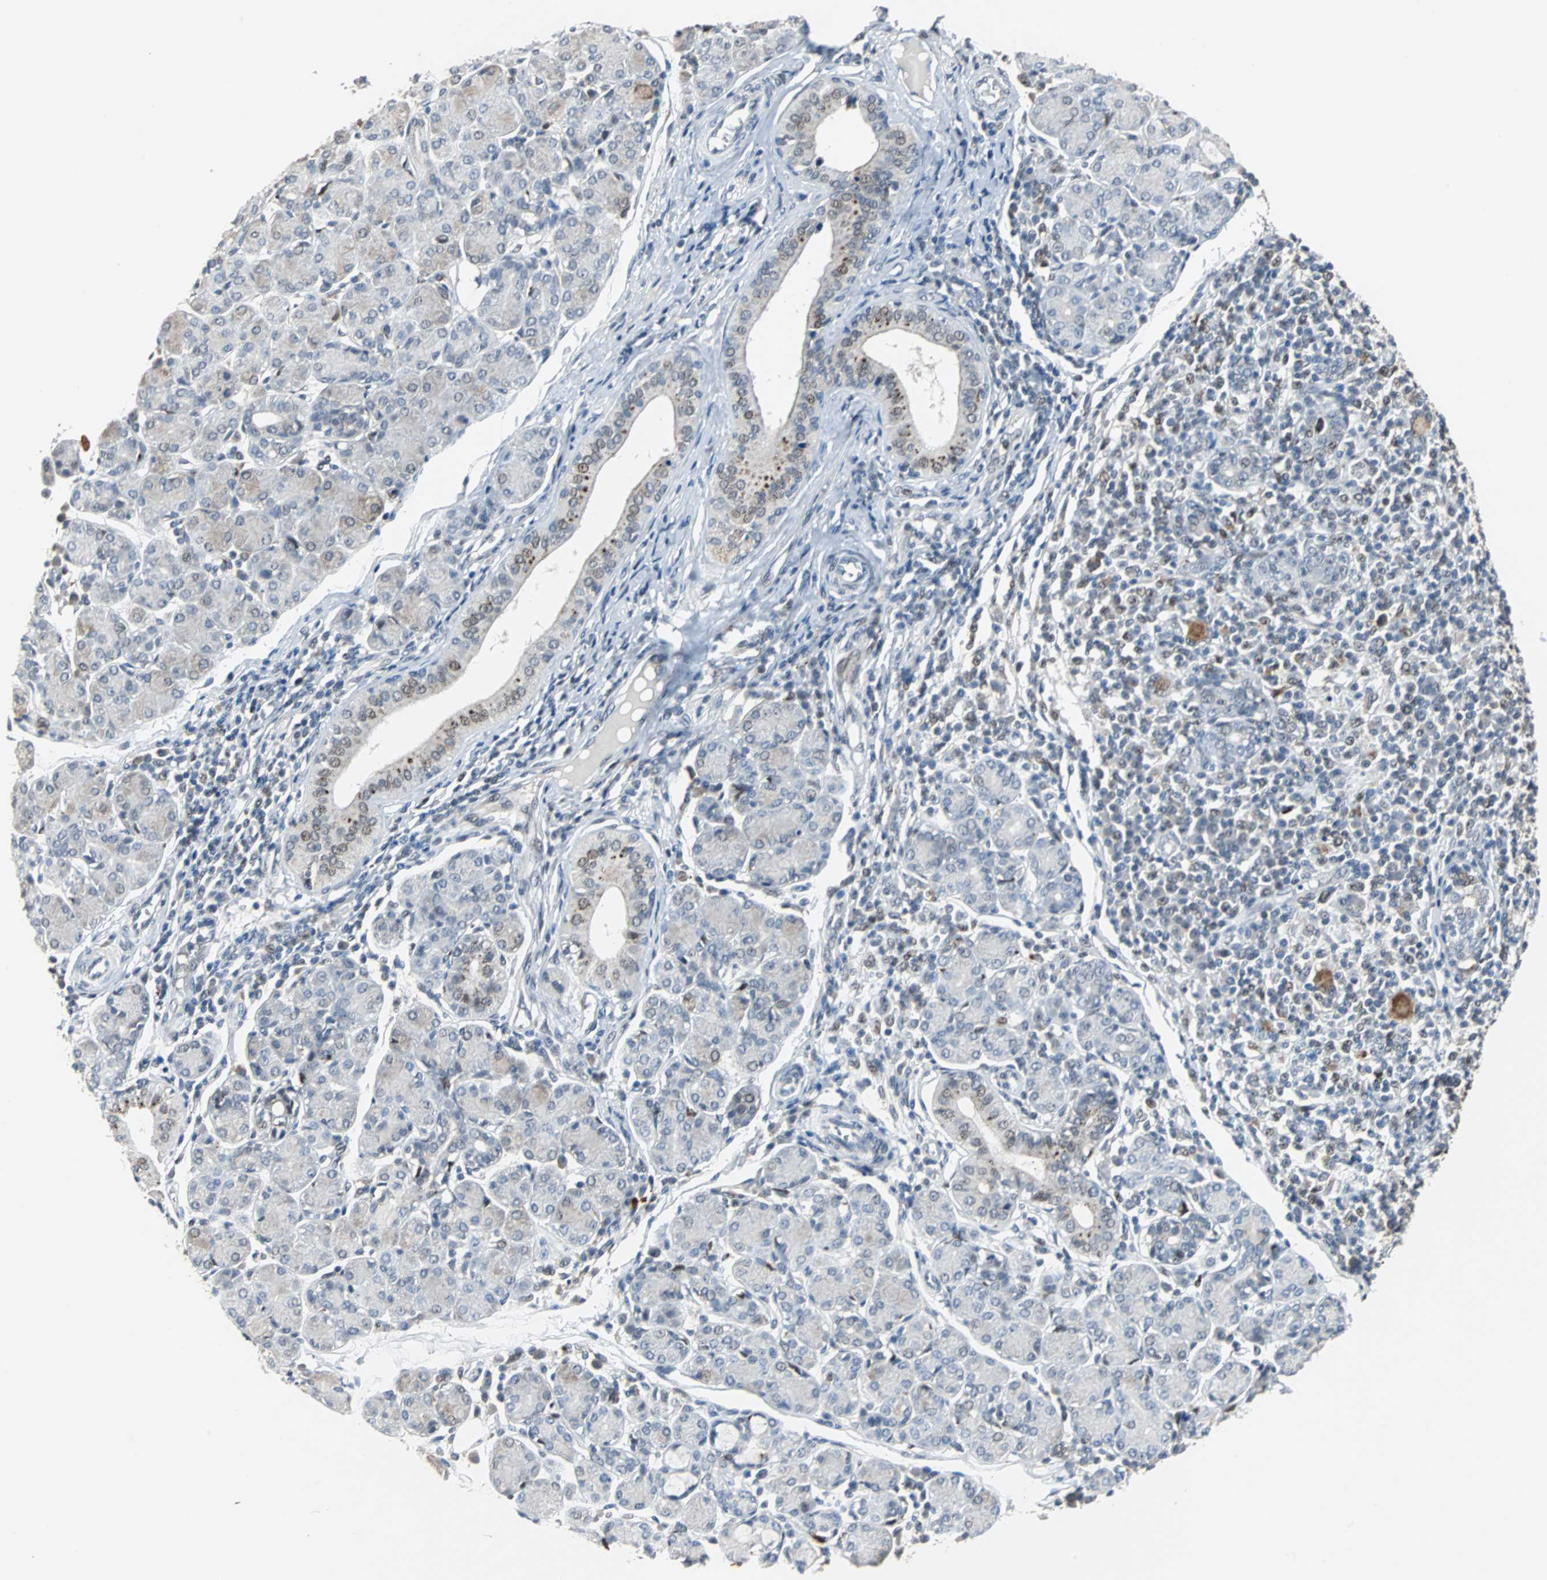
{"staining": {"intensity": "moderate", "quantity": "25%-75%", "location": "cytoplasmic/membranous"}, "tissue": "salivary gland", "cell_type": "Glandular cells", "image_type": "normal", "snomed": [{"axis": "morphology", "description": "Normal tissue, NOS"}, {"axis": "morphology", "description": "Inflammation, NOS"}, {"axis": "topography", "description": "Lymph node"}, {"axis": "topography", "description": "Salivary gland"}], "caption": "Benign salivary gland reveals moderate cytoplasmic/membranous expression in about 25%-75% of glandular cells, visualized by immunohistochemistry.", "gene": "HLX", "patient": {"sex": "male", "age": 3}}